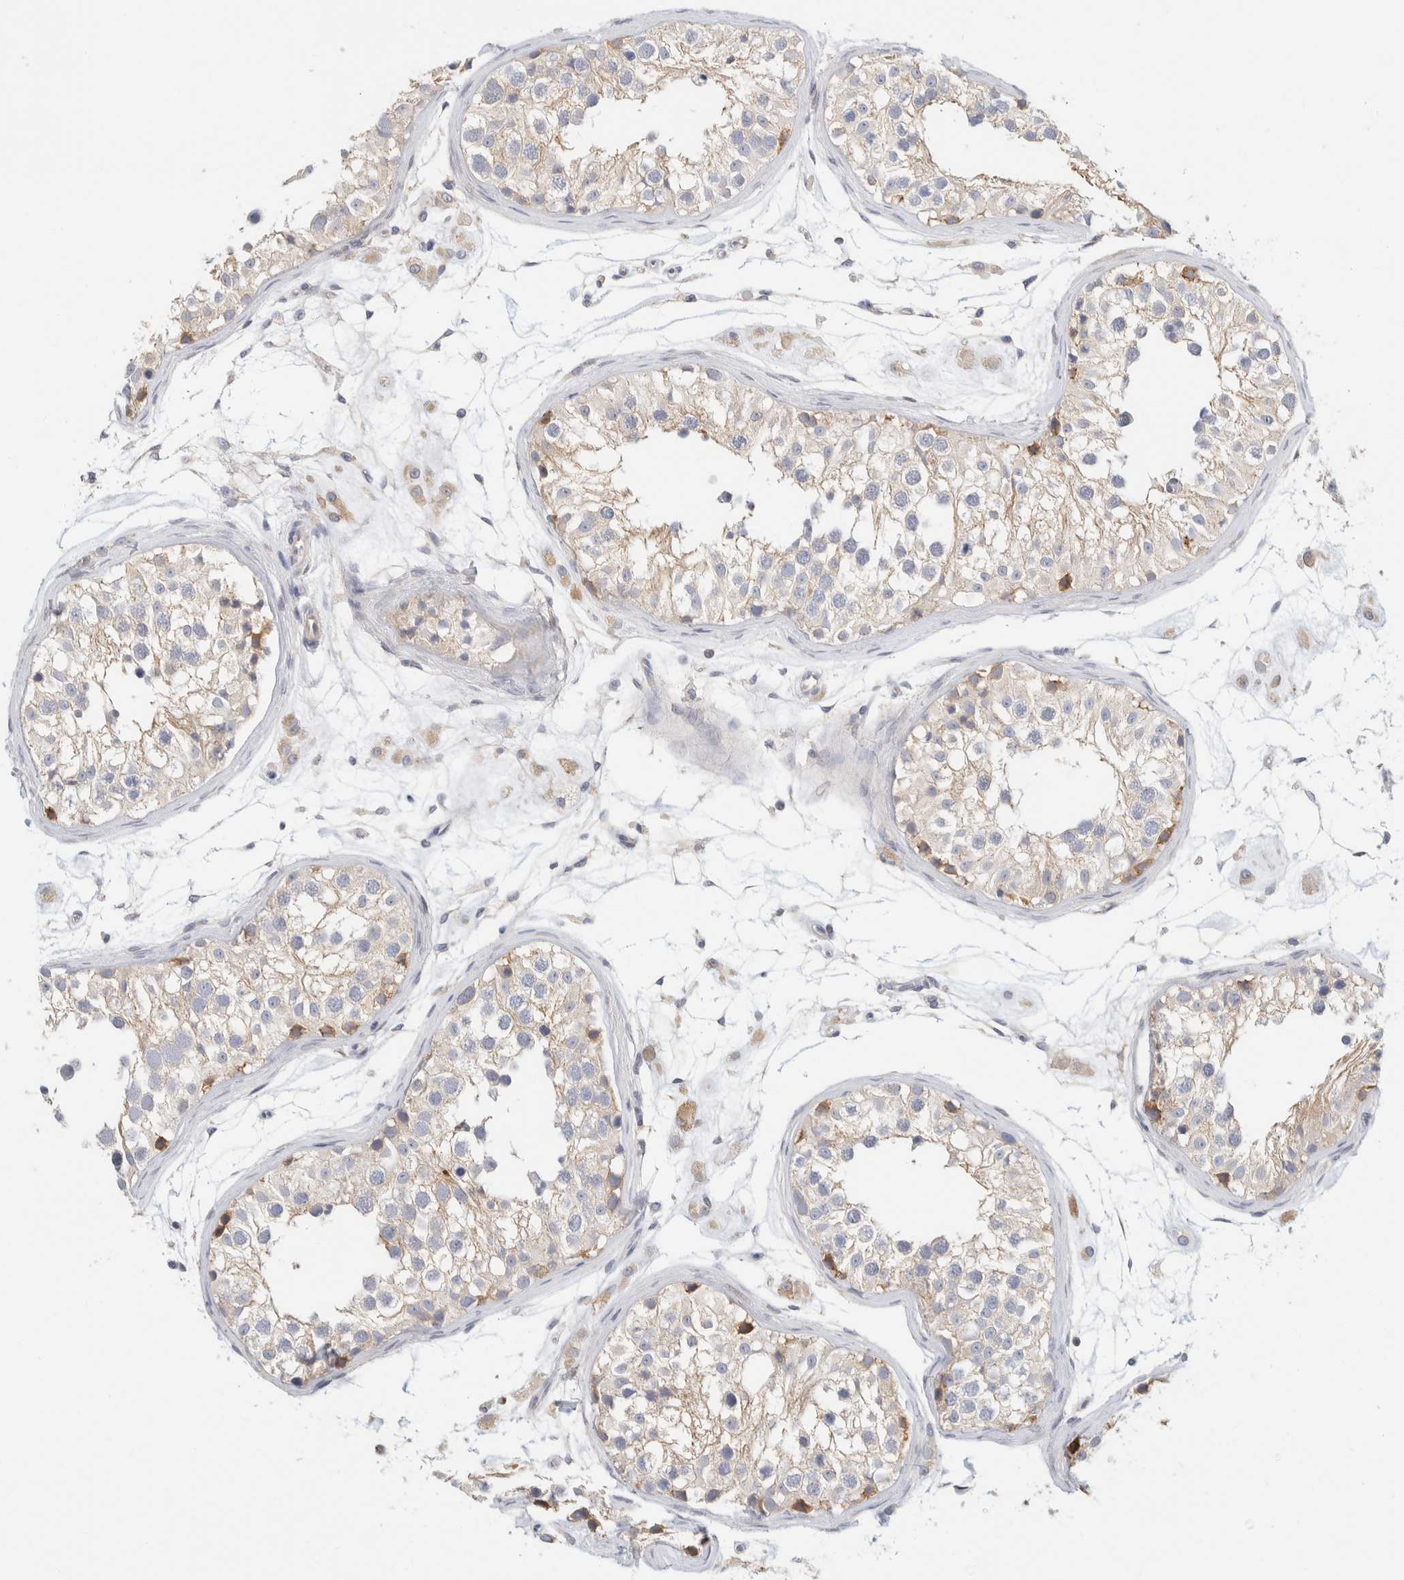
{"staining": {"intensity": "moderate", "quantity": "<25%", "location": "cytoplasmic/membranous"}, "tissue": "testis", "cell_type": "Cells in seminiferous ducts", "image_type": "normal", "snomed": [{"axis": "morphology", "description": "Normal tissue, NOS"}, {"axis": "morphology", "description": "Adenocarcinoma, metastatic, NOS"}, {"axis": "topography", "description": "Testis"}], "caption": "Immunohistochemistry of unremarkable testis demonstrates low levels of moderate cytoplasmic/membranous positivity in about <25% of cells in seminiferous ducts. (brown staining indicates protein expression, while blue staining denotes nuclei).", "gene": "SH3GLB2", "patient": {"sex": "male", "age": 26}}